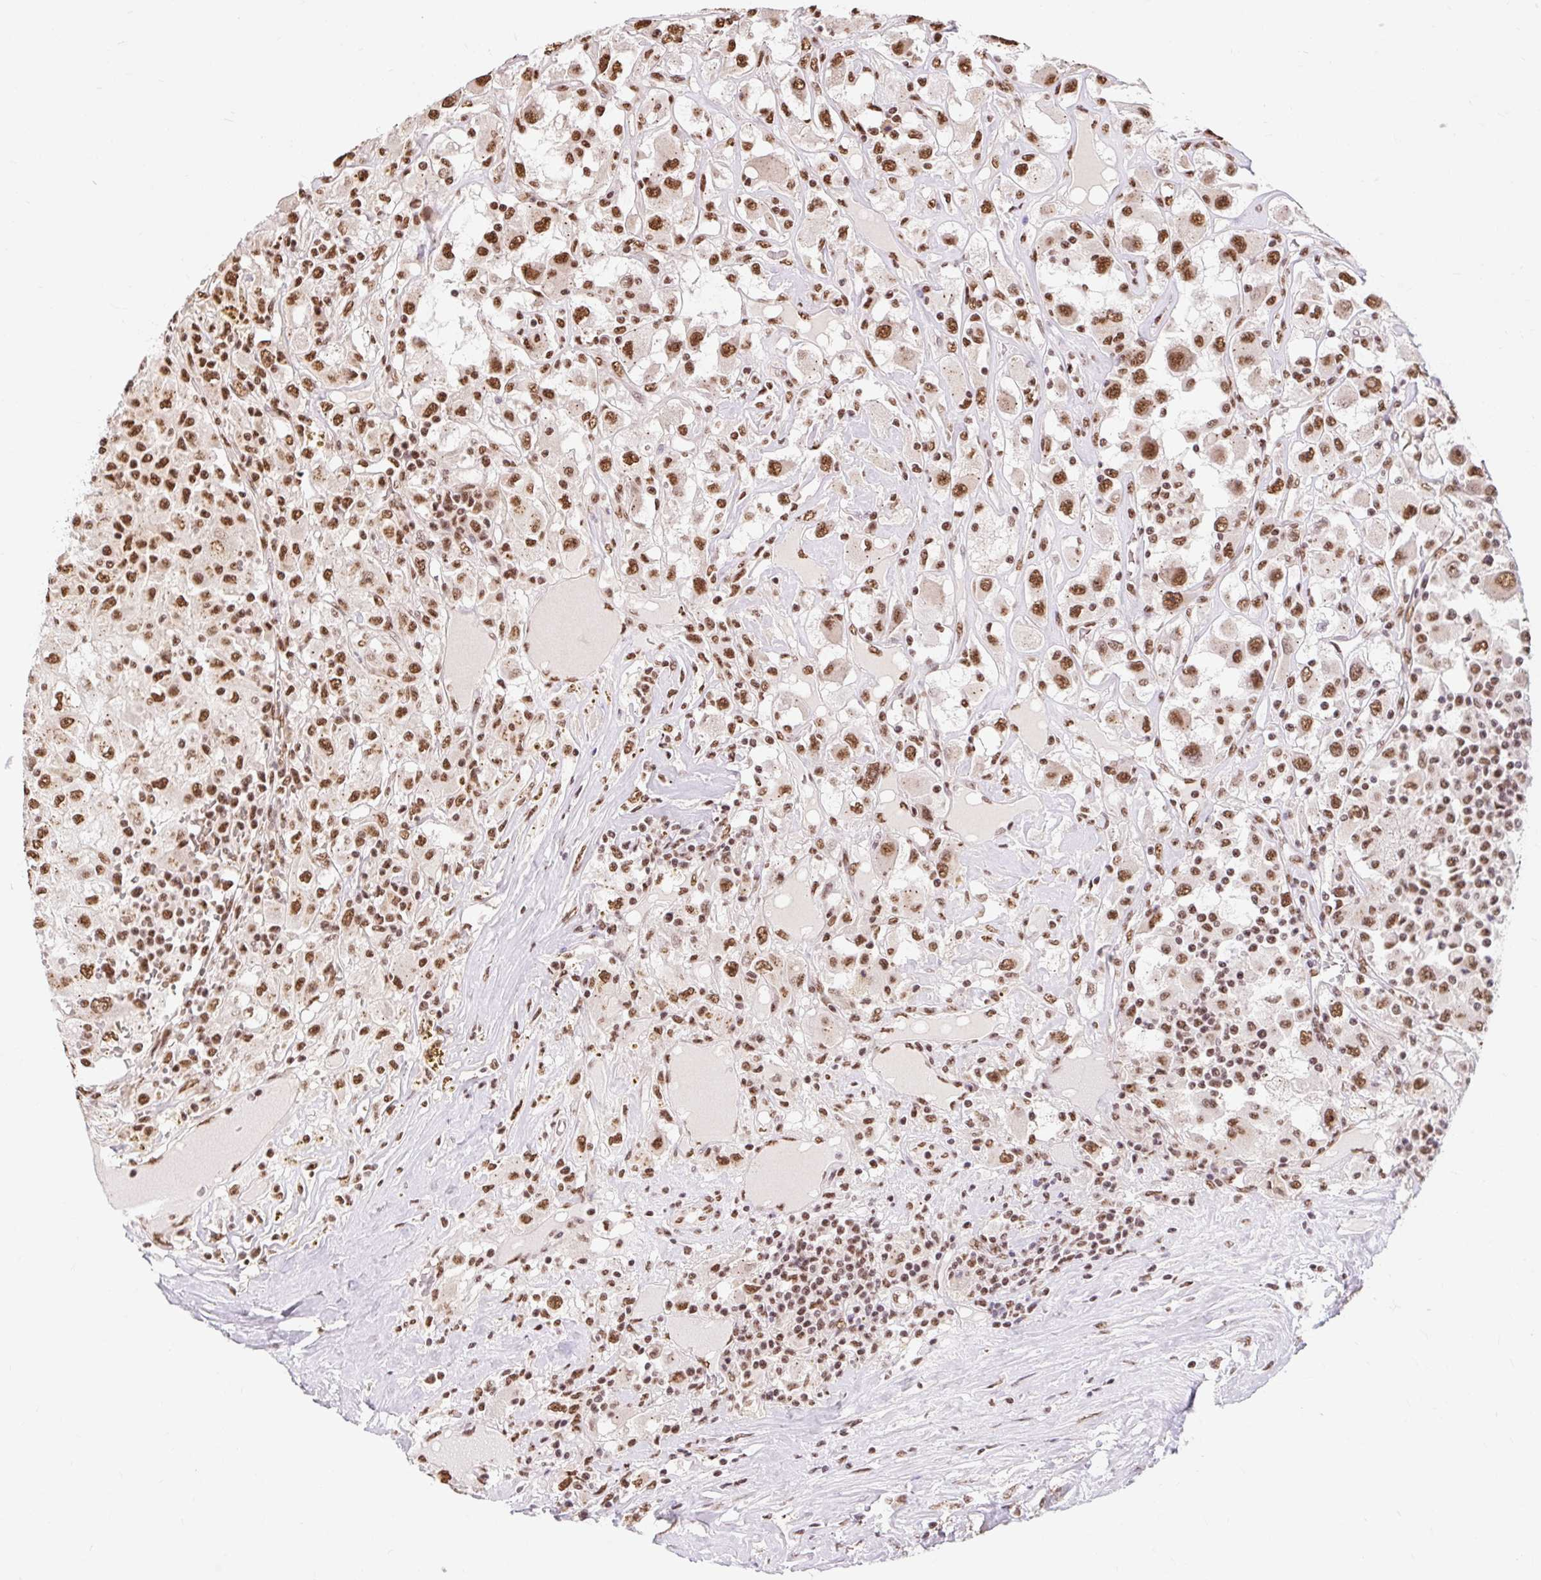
{"staining": {"intensity": "moderate", "quantity": ">75%", "location": "nuclear"}, "tissue": "renal cancer", "cell_type": "Tumor cells", "image_type": "cancer", "snomed": [{"axis": "morphology", "description": "Adenocarcinoma, NOS"}, {"axis": "topography", "description": "Kidney"}], "caption": "The immunohistochemical stain labels moderate nuclear expression in tumor cells of renal cancer (adenocarcinoma) tissue.", "gene": "BICRA", "patient": {"sex": "female", "age": 67}}